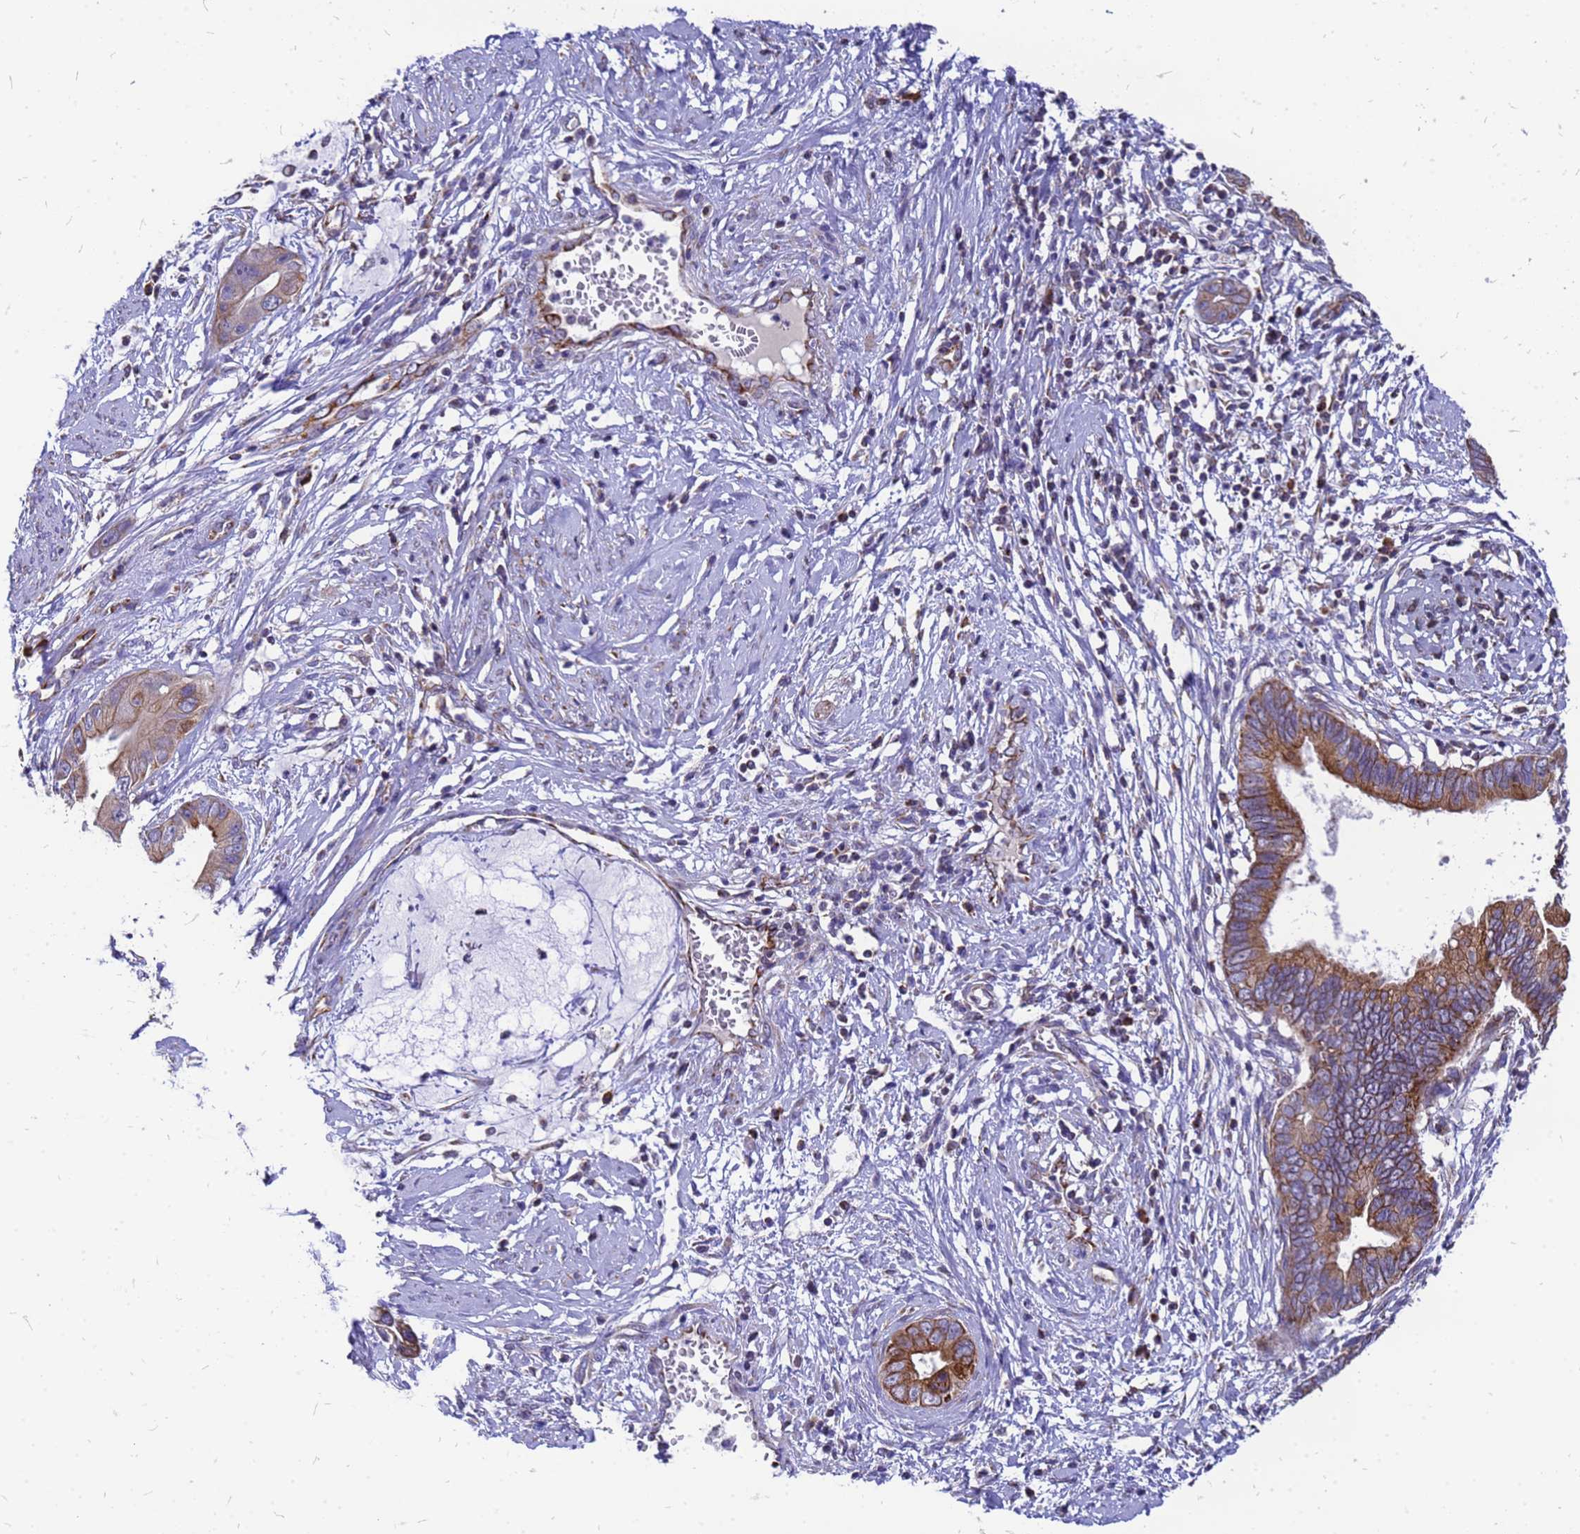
{"staining": {"intensity": "moderate", "quantity": ">75%", "location": "cytoplasmic/membranous"}, "tissue": "cervical cancer", "cell_type": "Tumor cells", "image_type": "cancer", "snomed": [{"axis": "morphology", "description": "Adenocarcinoma, NOS"}, {"axis": "topography", "description": "Cervix"}], "caption": "An IHC histopathology image of tumor tissue is shown. Protein staining in brown labels moderate cytoplasmic/membranous positivity in cervical cancer within tumor cells.", "gene": "CMC4", "patient": {"sex": "female", "age": 44}}